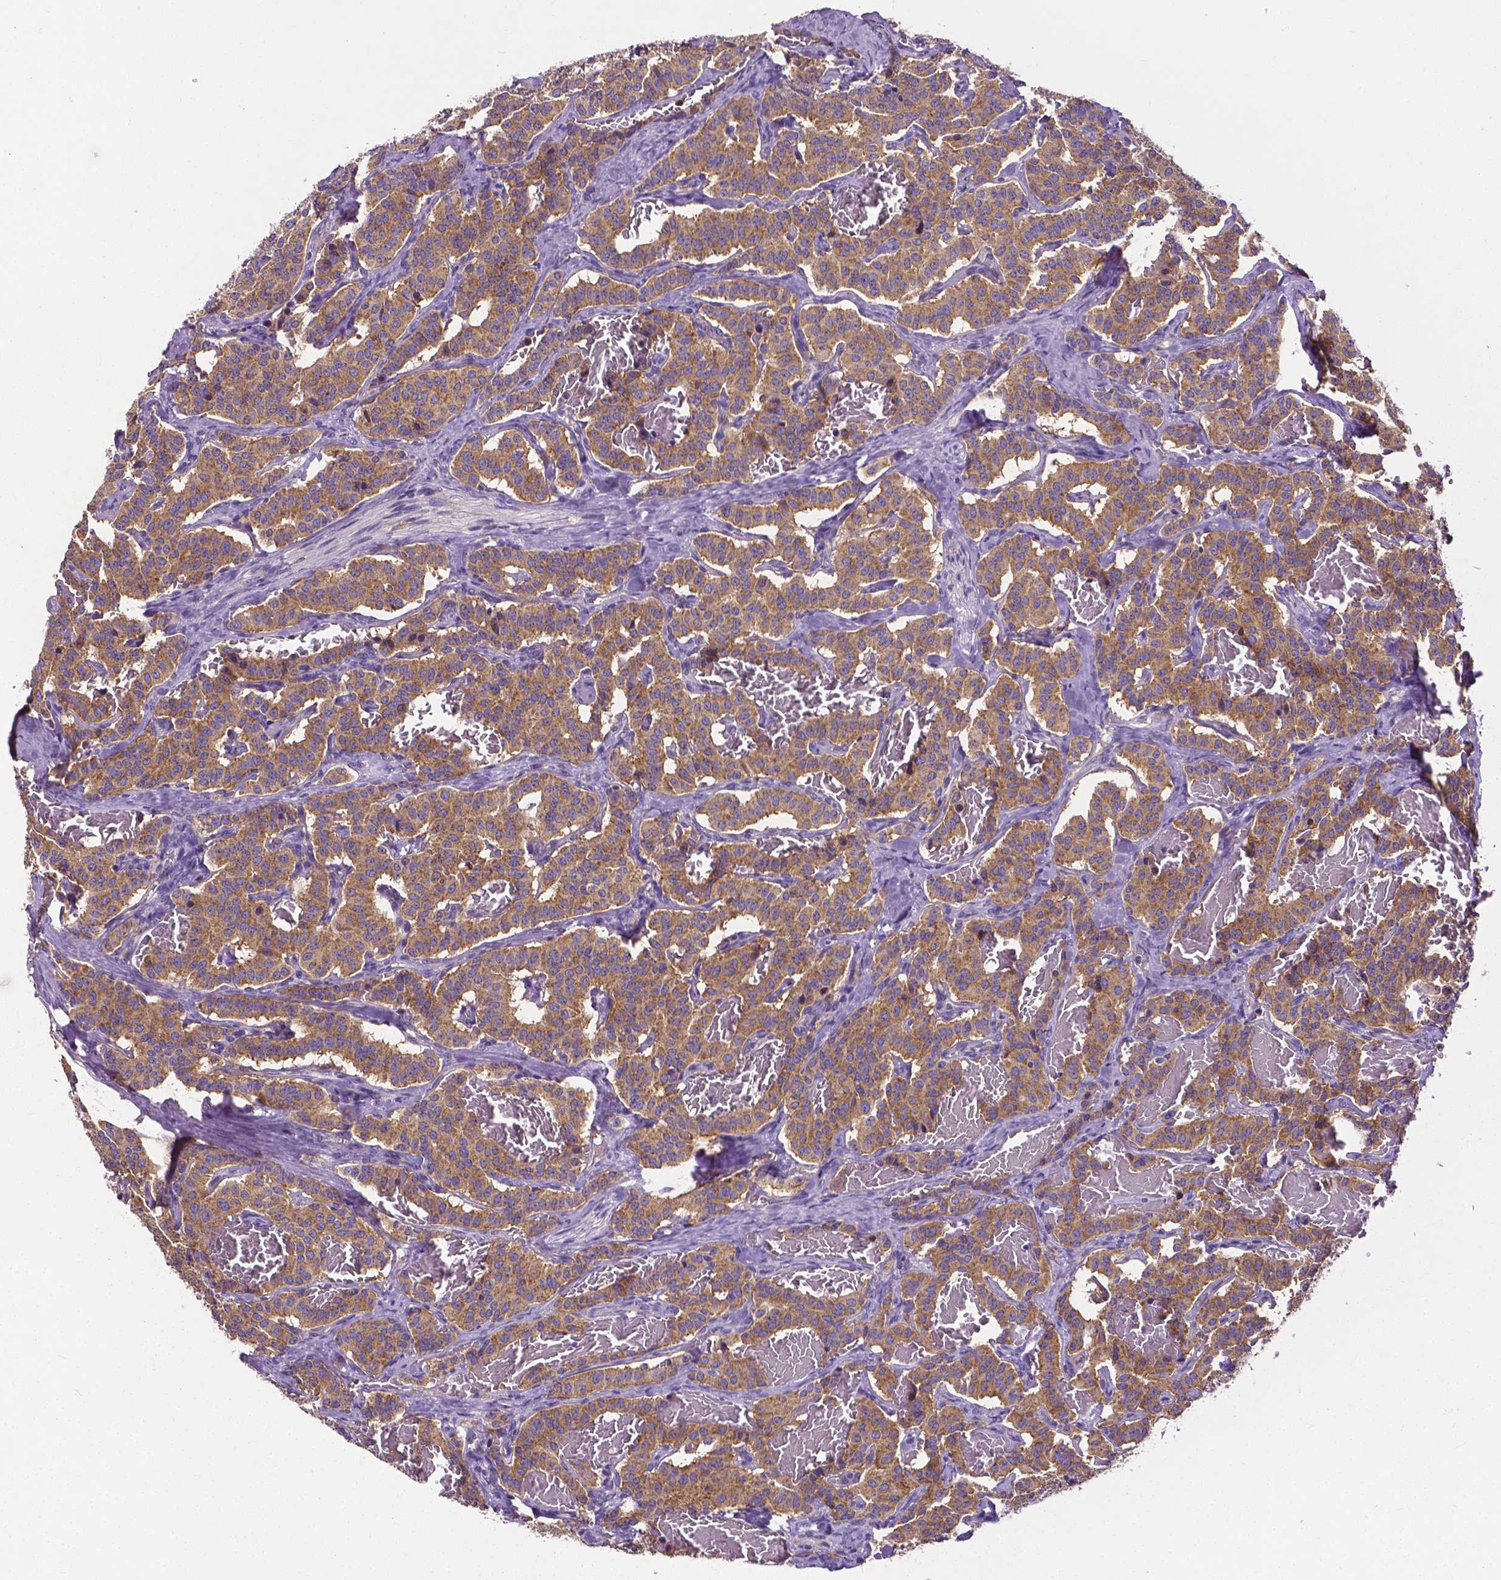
{"staining": {"intensity": "moderate", "quantity": ">75%", "location": "cytoplasmic/membranous"}, "tissue": "carcinoid", "cell_type": "Tumor cells", "image_type": "cancer", "snomed": [{"axis": "morphology", "description": "Carcinoid, malignant, NOS"}, {"axis": "topography", "description": "Lung"}], "caption": "Carcinoid (malignant) stained with DAB (3,3'-diaminobenzidine) IHC displays medium levels of moderate cytoplasmic/membranous expression in approximately >75% of tumor cells. Immunohistochemistry stains the protein in brown and the nuclei are stained blue.", "gene": "DICER1", "patient": {"sex": "female", "age": 46}}